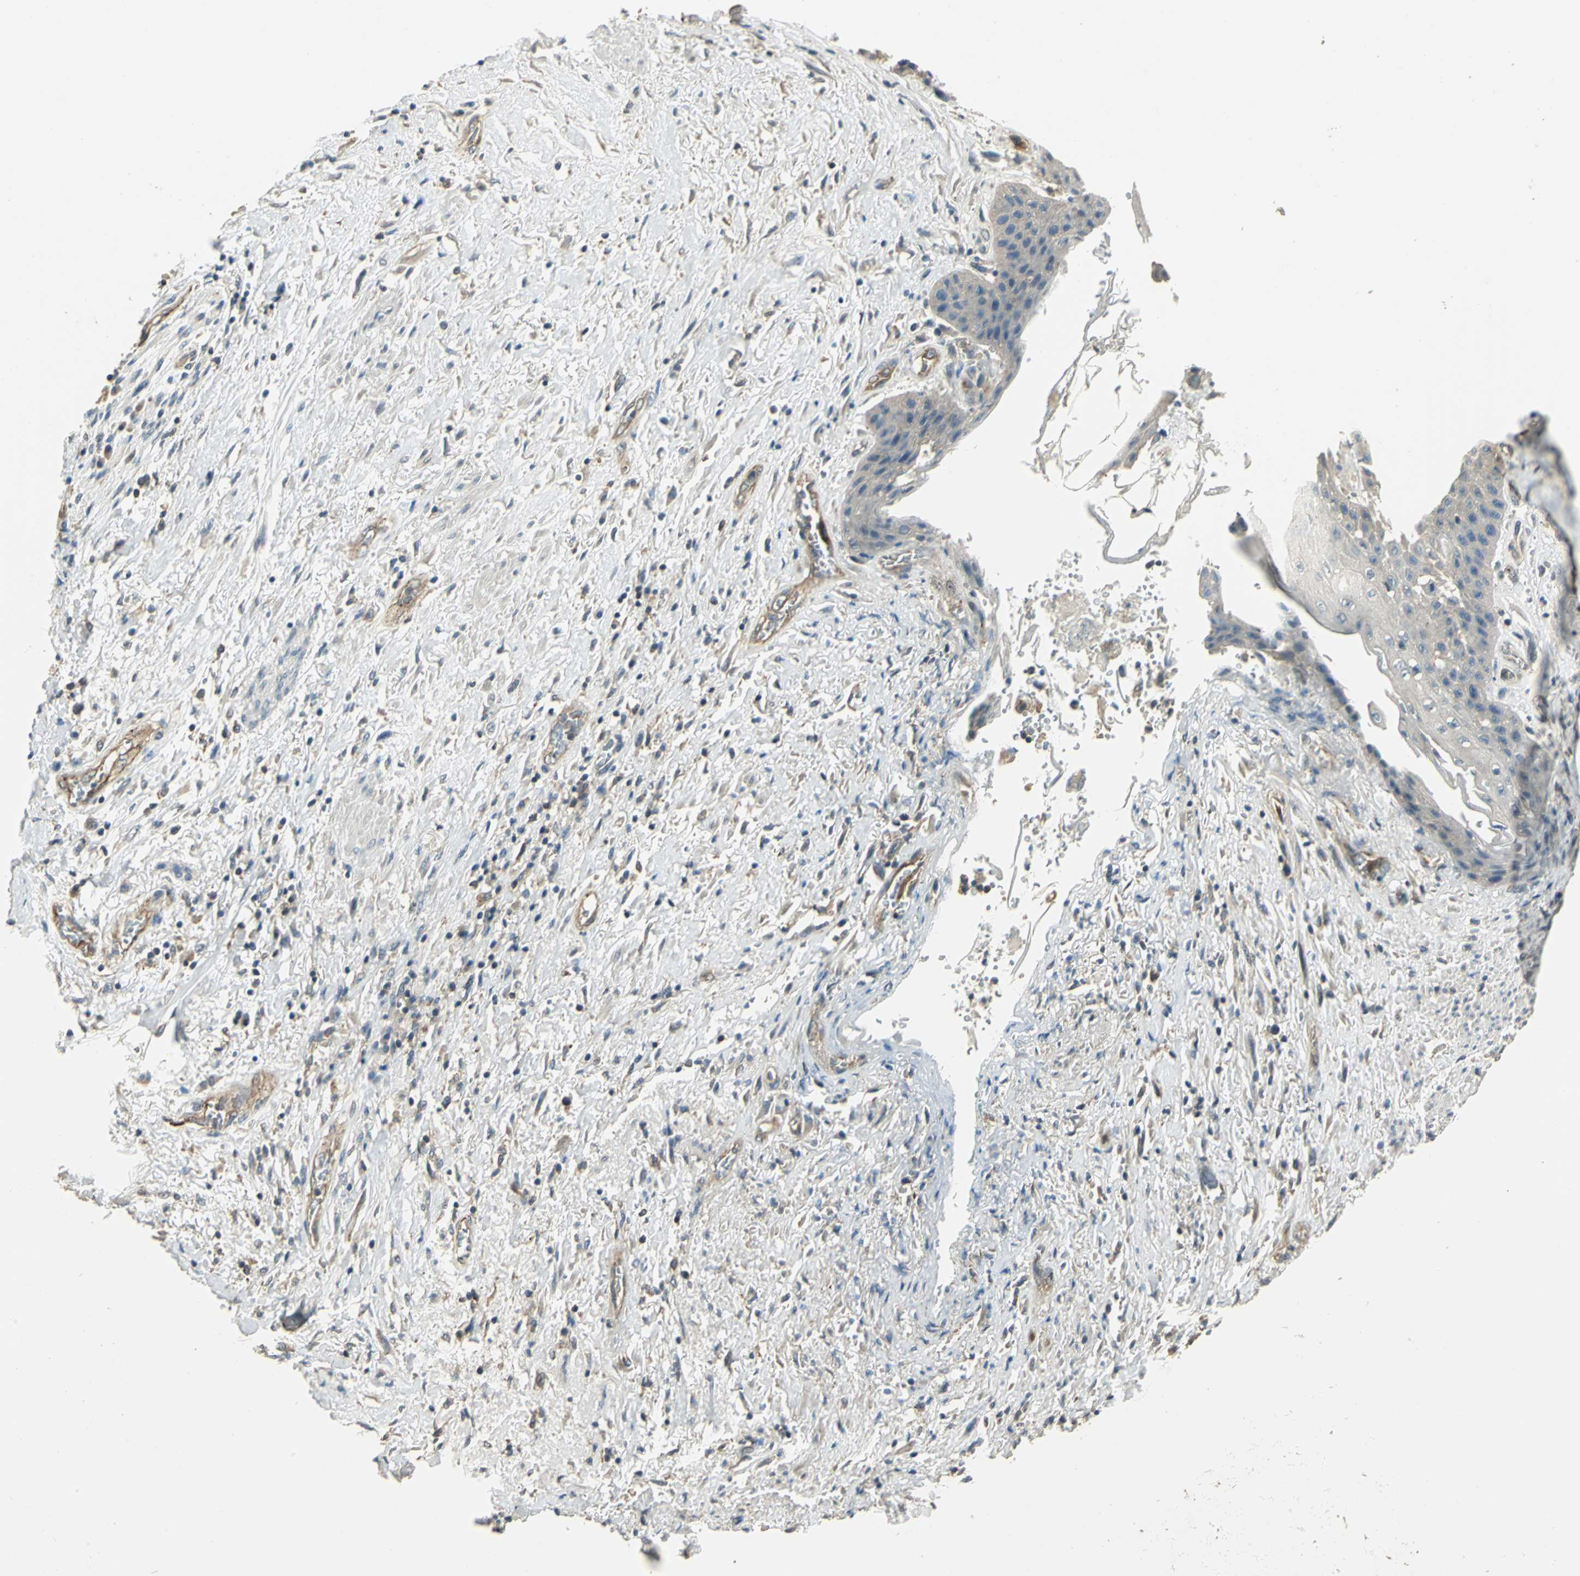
{"staining": {"intensity": "weak", "quantity": "<25%", "location": "cytoplasmic/membranous"}, "tissue": "skin", "cell_type": "Epidermal cells", "image_type": "normal", "snomed": [{"axis": "morphology", "description": "Normal tissue, NOS"}, {"axis": "topography", "description": "Anal"}], "caption": "Immunohistochemistry micrograph of benign skin: skin stained with DAB (3,3'-diaminobenzidine) displays no significant protein staining in epidermal cells. Brightfield microscopy of IHC stained with DAB (brown) and hematoxylin (blue), captured at high magnification.", "gene": "RAPGEF1", "patient": {"sex": "female", "age": 46}}